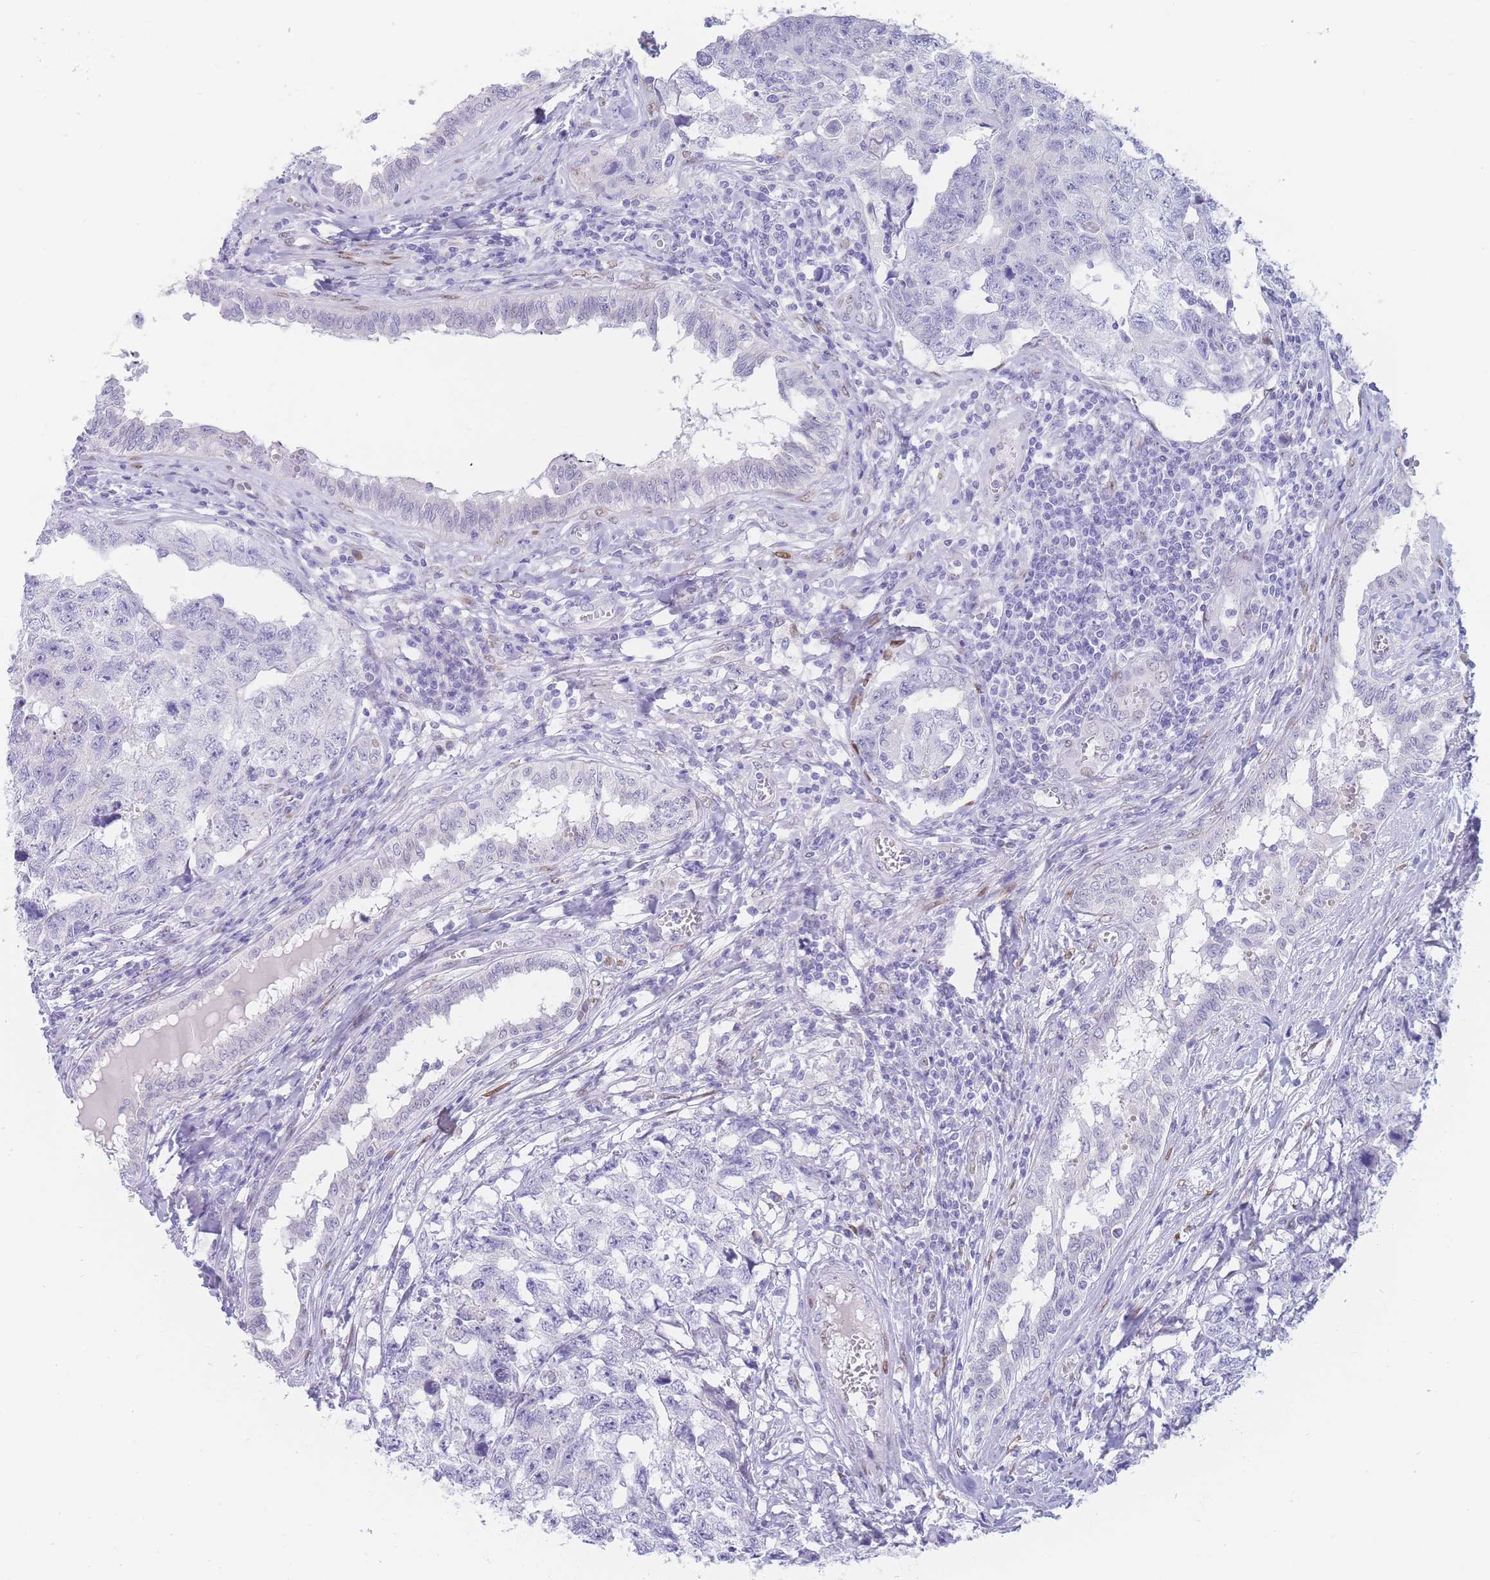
{"staining": {"intensity": "negative", "quantity": "none", "location": "none"}, "tissue": "testis cancer", "cell_type": "Tumor cells", "image_type": "cancer", "snomed": [{"axis": "morphology", "description": "Carcinoma, Embryonal, NOS"}, {"axis": "topography", "description": "Testis"}], "caption": "A photomicrograph of human testis cancer (embryonal carcinoma) is negative for staining in tumor cells. The staining was performed using DAB (3,3'-diaminobenzidine) to visualize the protein expression in brown, while the nuclei were stained in blue with hematoxylin (Magnification: 20x).", "gene": "PSMB5", "patient": {"sex": "male", "age": 31}}